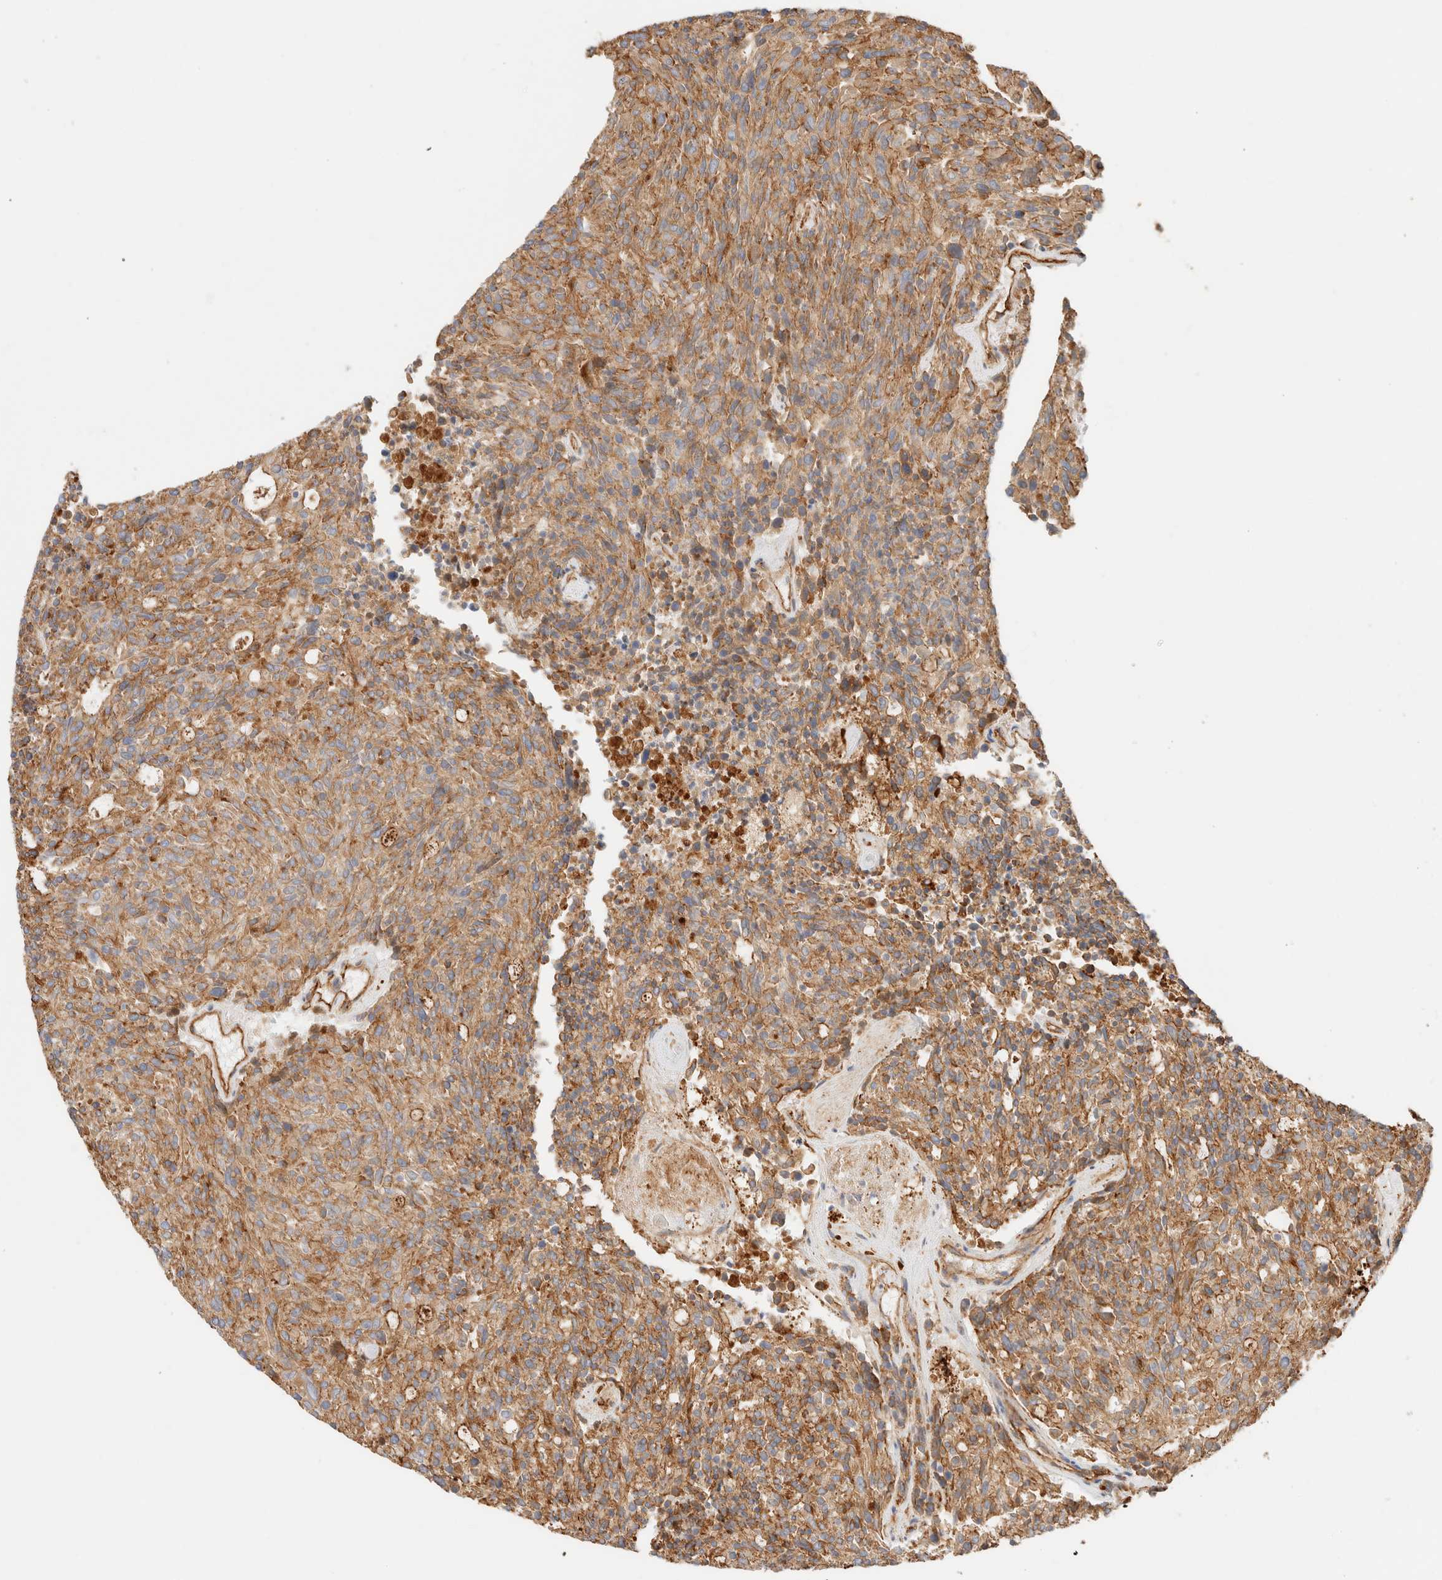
{"staining": {"intensity": "moderate", "quantity": ">75%", "location": "cytoplasmic/membranous"}, "tissue": "carcinoid", "cell_type": "Tumor cells", "image_type": "cancer", "snomed": [{"axis": "morphology", "description": "Carcinoid, malignant, NOS"}, {"axis": "topography", "description": "Pancreas"}], "caption": "The micrograph shows staining of carcinoid, revealing moderate cytoplasmic/membranous protein expression (brown color) within tumor cells.", "gene": "CYB5R4", "patient": {"sex": "female", "age": 54}}